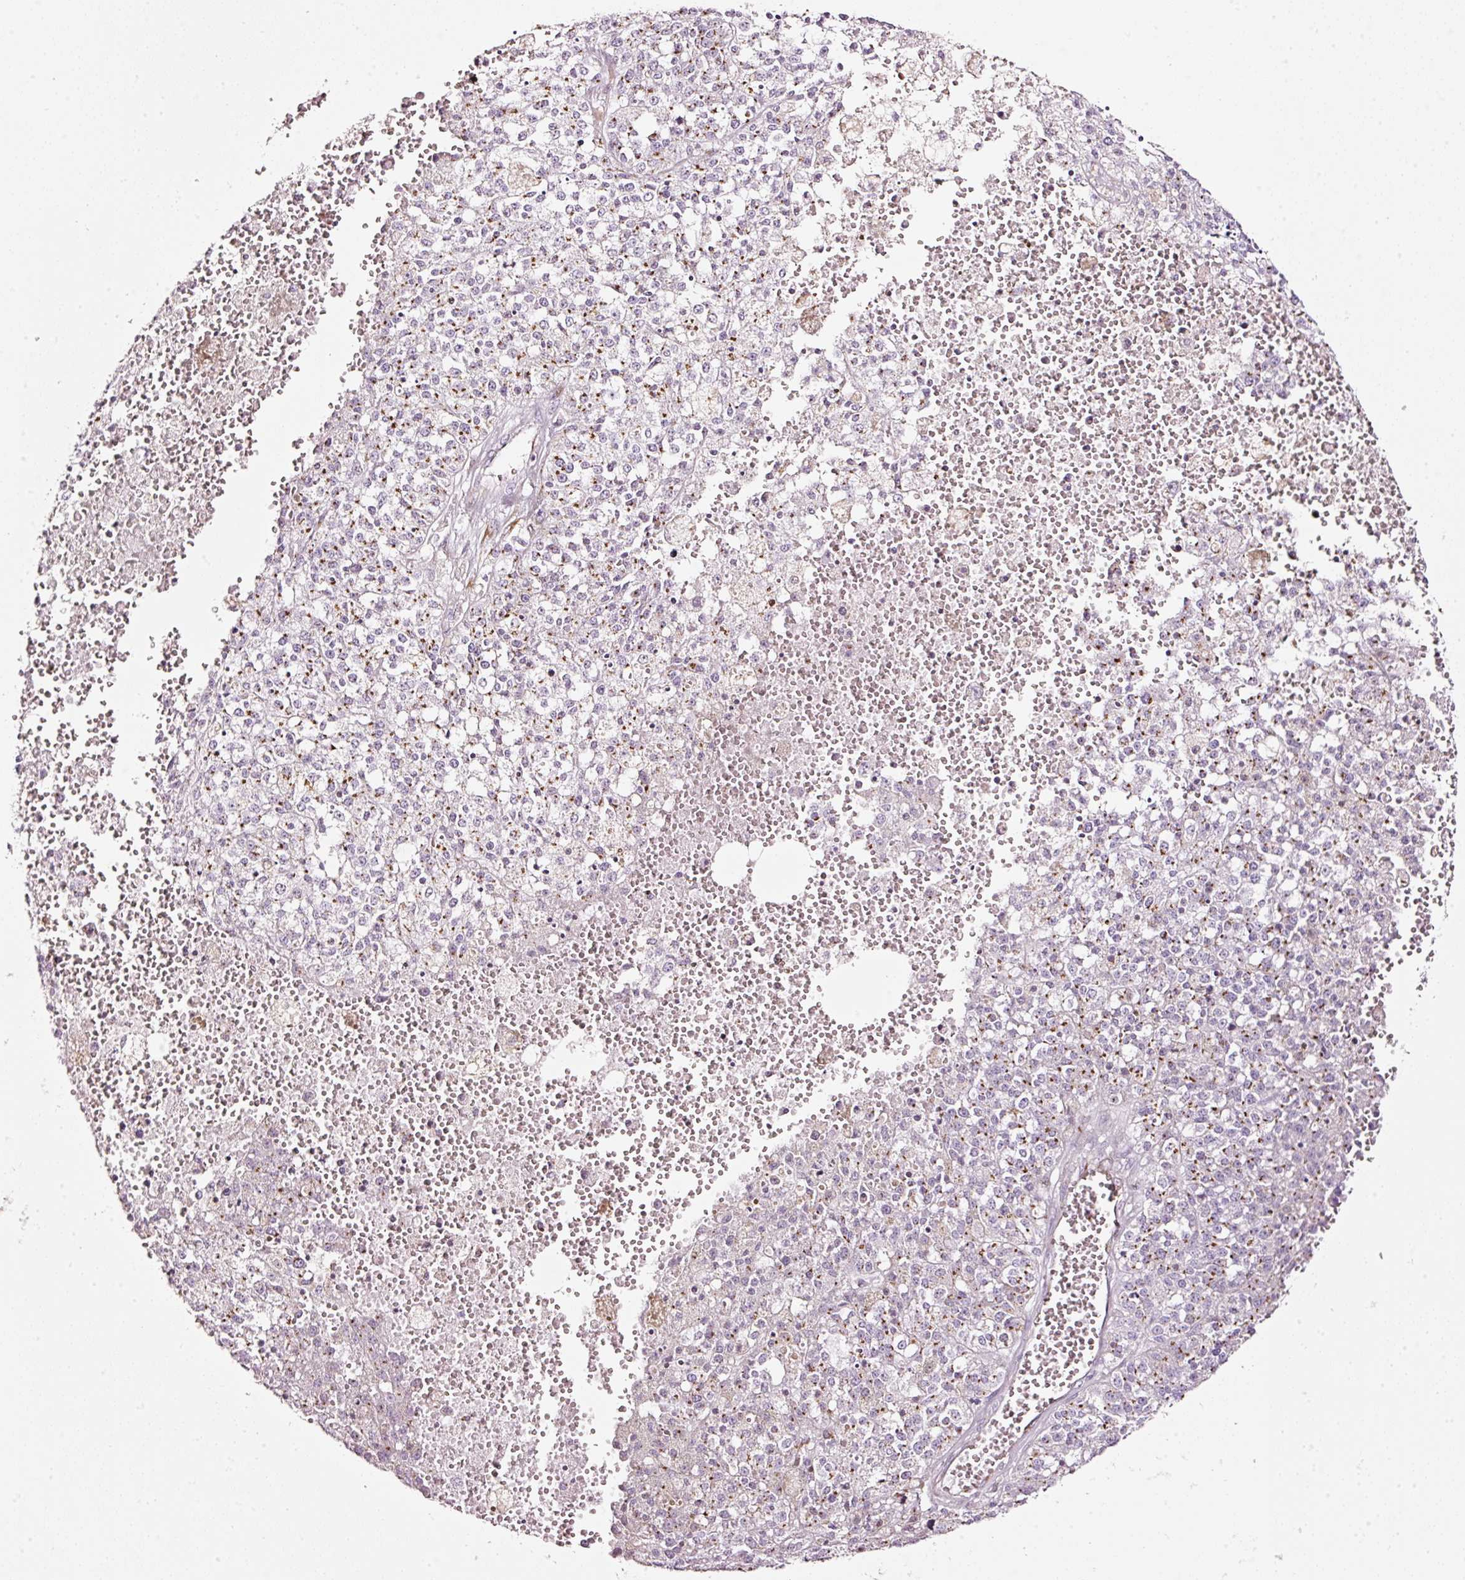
{"staining": {"intensity": "moderate", "quantity": "25%-75%", "location": "cytoplasmic/membranous"}, "tissue": "melanoma", "cell_type": "Tumor cells", "image_type": "cancer", "snomed": [{"axis": "morphology", "description": "Malignant melanoma, NOS"}, {"axis": "topography", "description": "Skin"}], "caption": "IHC (DAB) staining of malignant melanoma reveals moderate cytoplasmic/membranous protein staining in about 25%-75% of tumor cells.", "gene": "SDF4", "patient": {"sex": "female", "age": 64}}